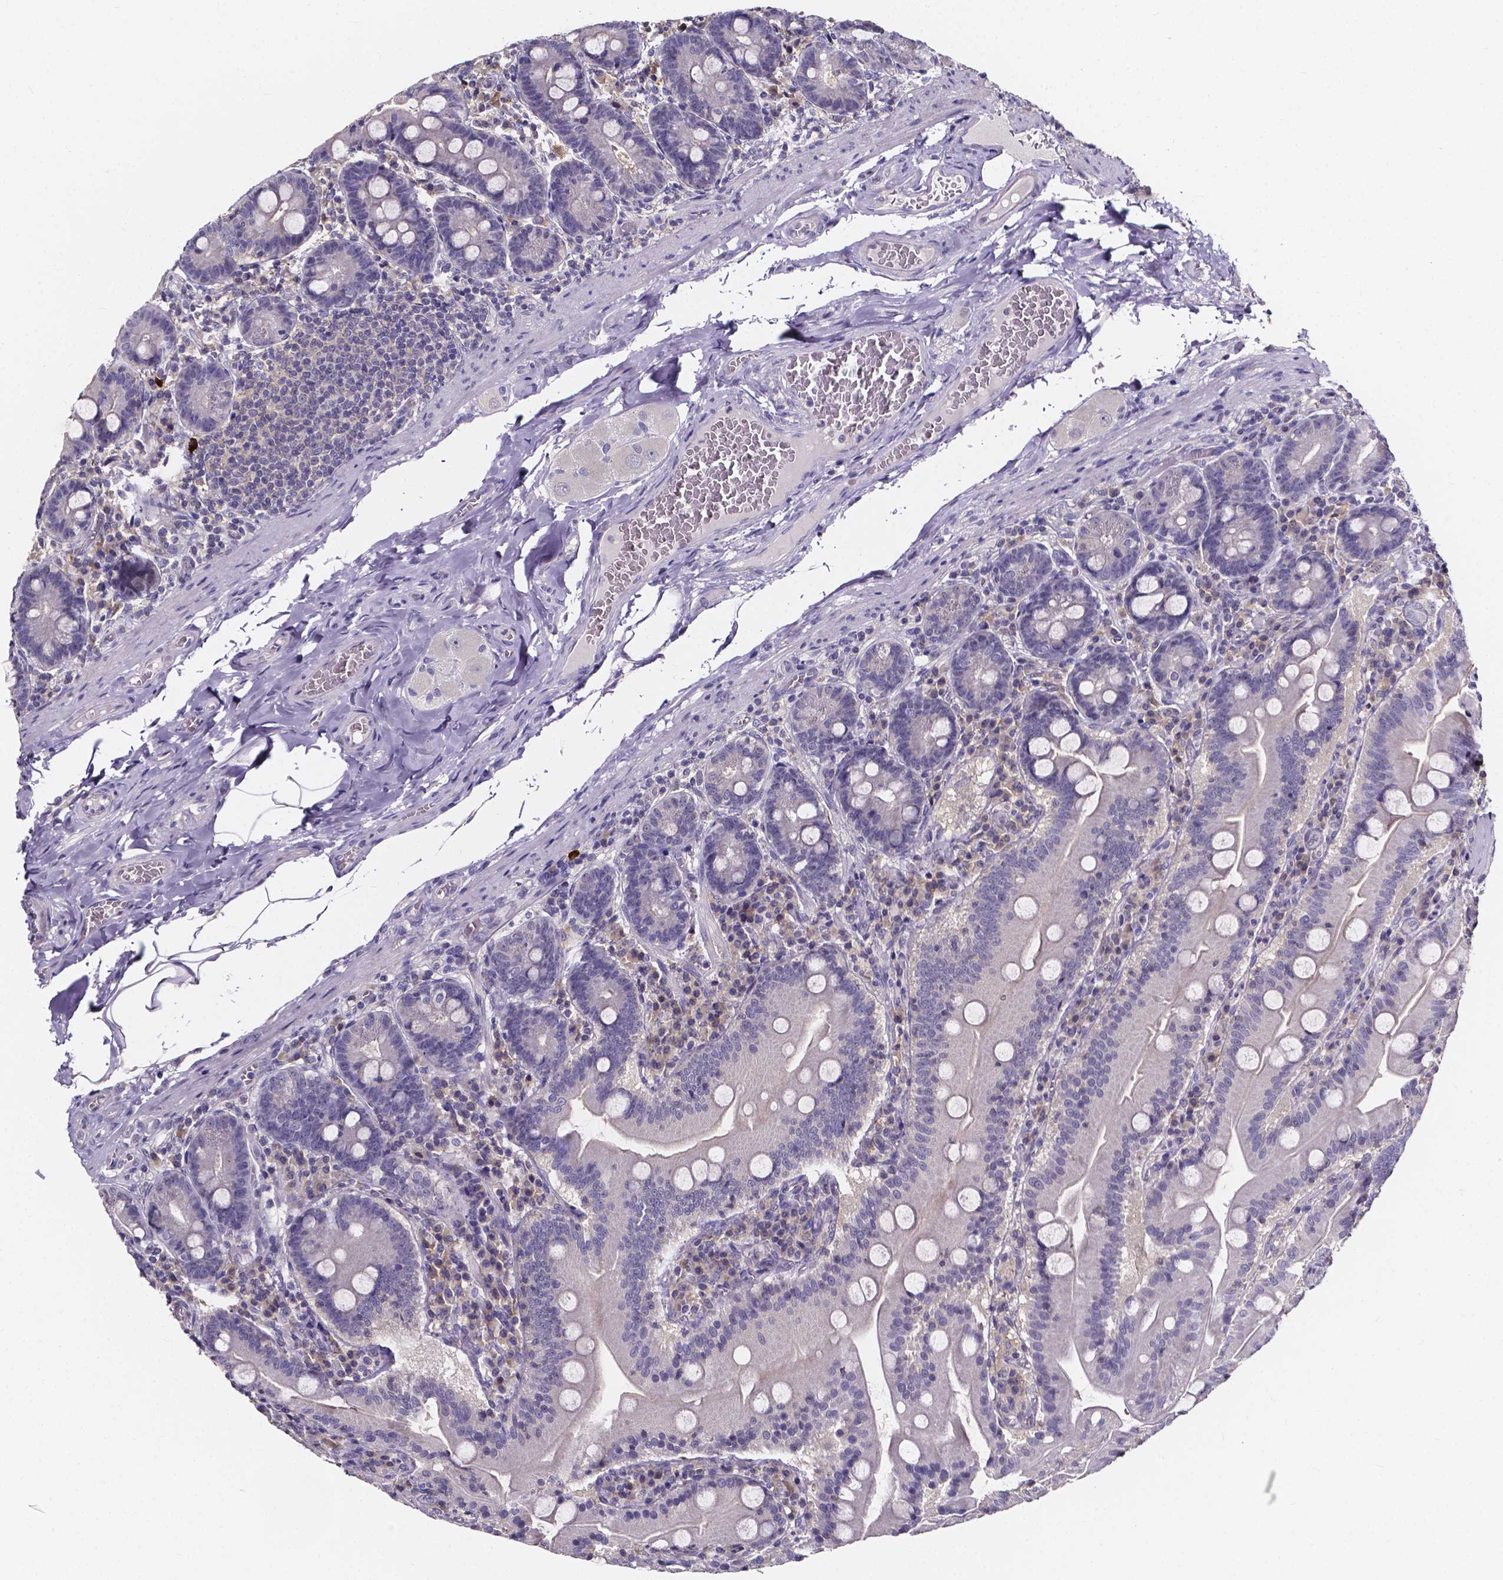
{"staining": {"intensity": "negative", "quantity": "none", "location": "none"}, "tissue": "small intestine", "cell_type": "Glandular cells", "image_type": "normal", "snomed": [{"axis": "morphology", "description": "Normal tissue, NOS"}, {"axis": "topography", "description": "Small intestine"}], "caption": "Glandular cells show no significant positivity in normal small intestine. (DAB (3,3'-diaminobenzidine) immunohistochemistry visualized using brightfield microscopy, high magnification).", "gene": "SPOCD1", "patient": {"sex": "male", "age": 37}}